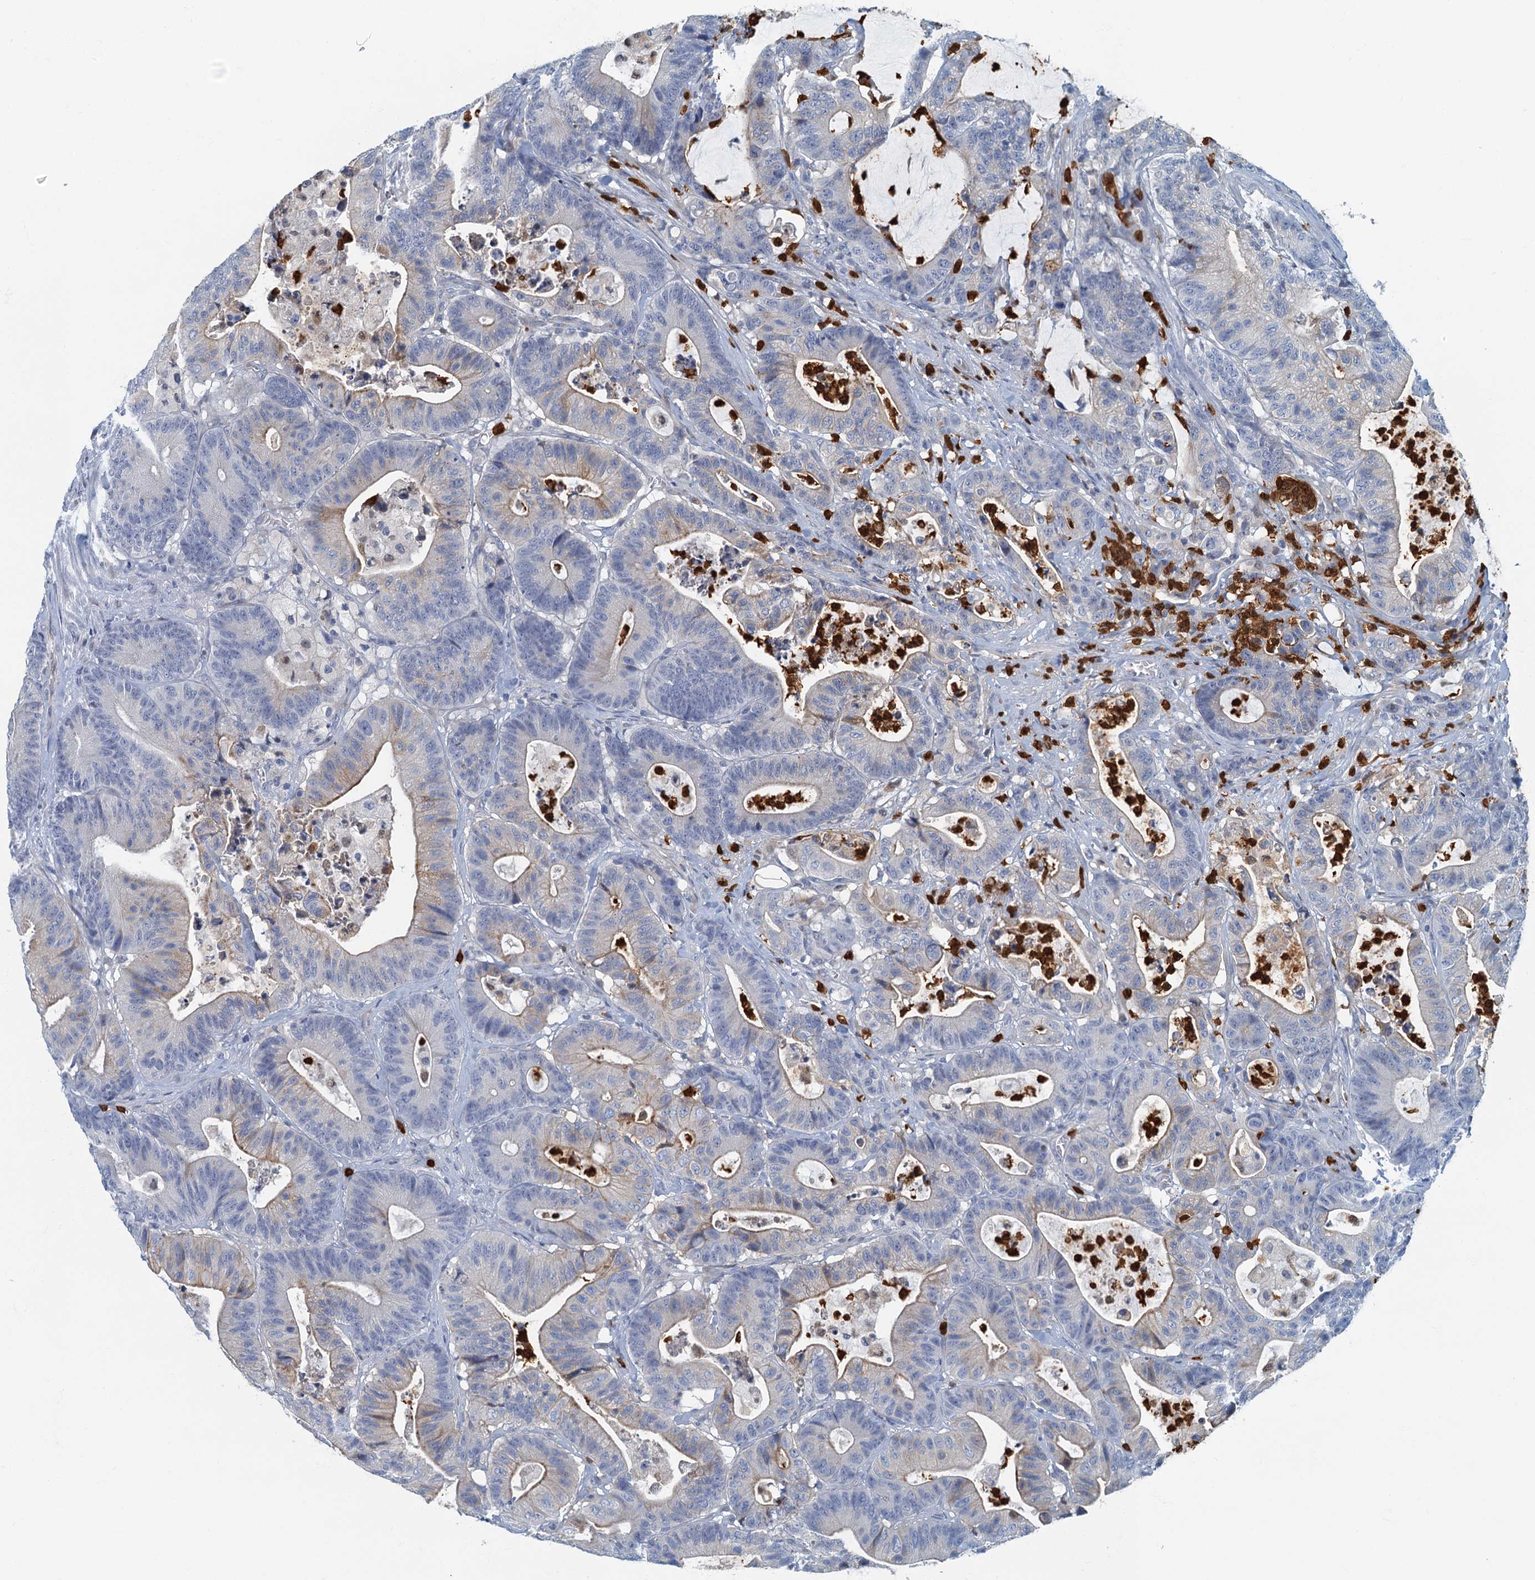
{"staining": {"intensity": "weak", "quantity": "<25%", "location": "cytoplasmic/membranous"}, "tissue": "colorectal cancer", "cell_type": "Tumor cells", "image_type": "cancer", "snomed": [{"axis": "morphology", "description": "Adenocarcinoma, NOS"}, {"axis": "topography", "description": "Colon"}], "caption": "This is an immunohistochemistry photomicrograph of human colorectal cancer. There is no staining in tumor cells.", "gene": "ANKDD1A", "patient": {"sex": "female", "age": 84}}